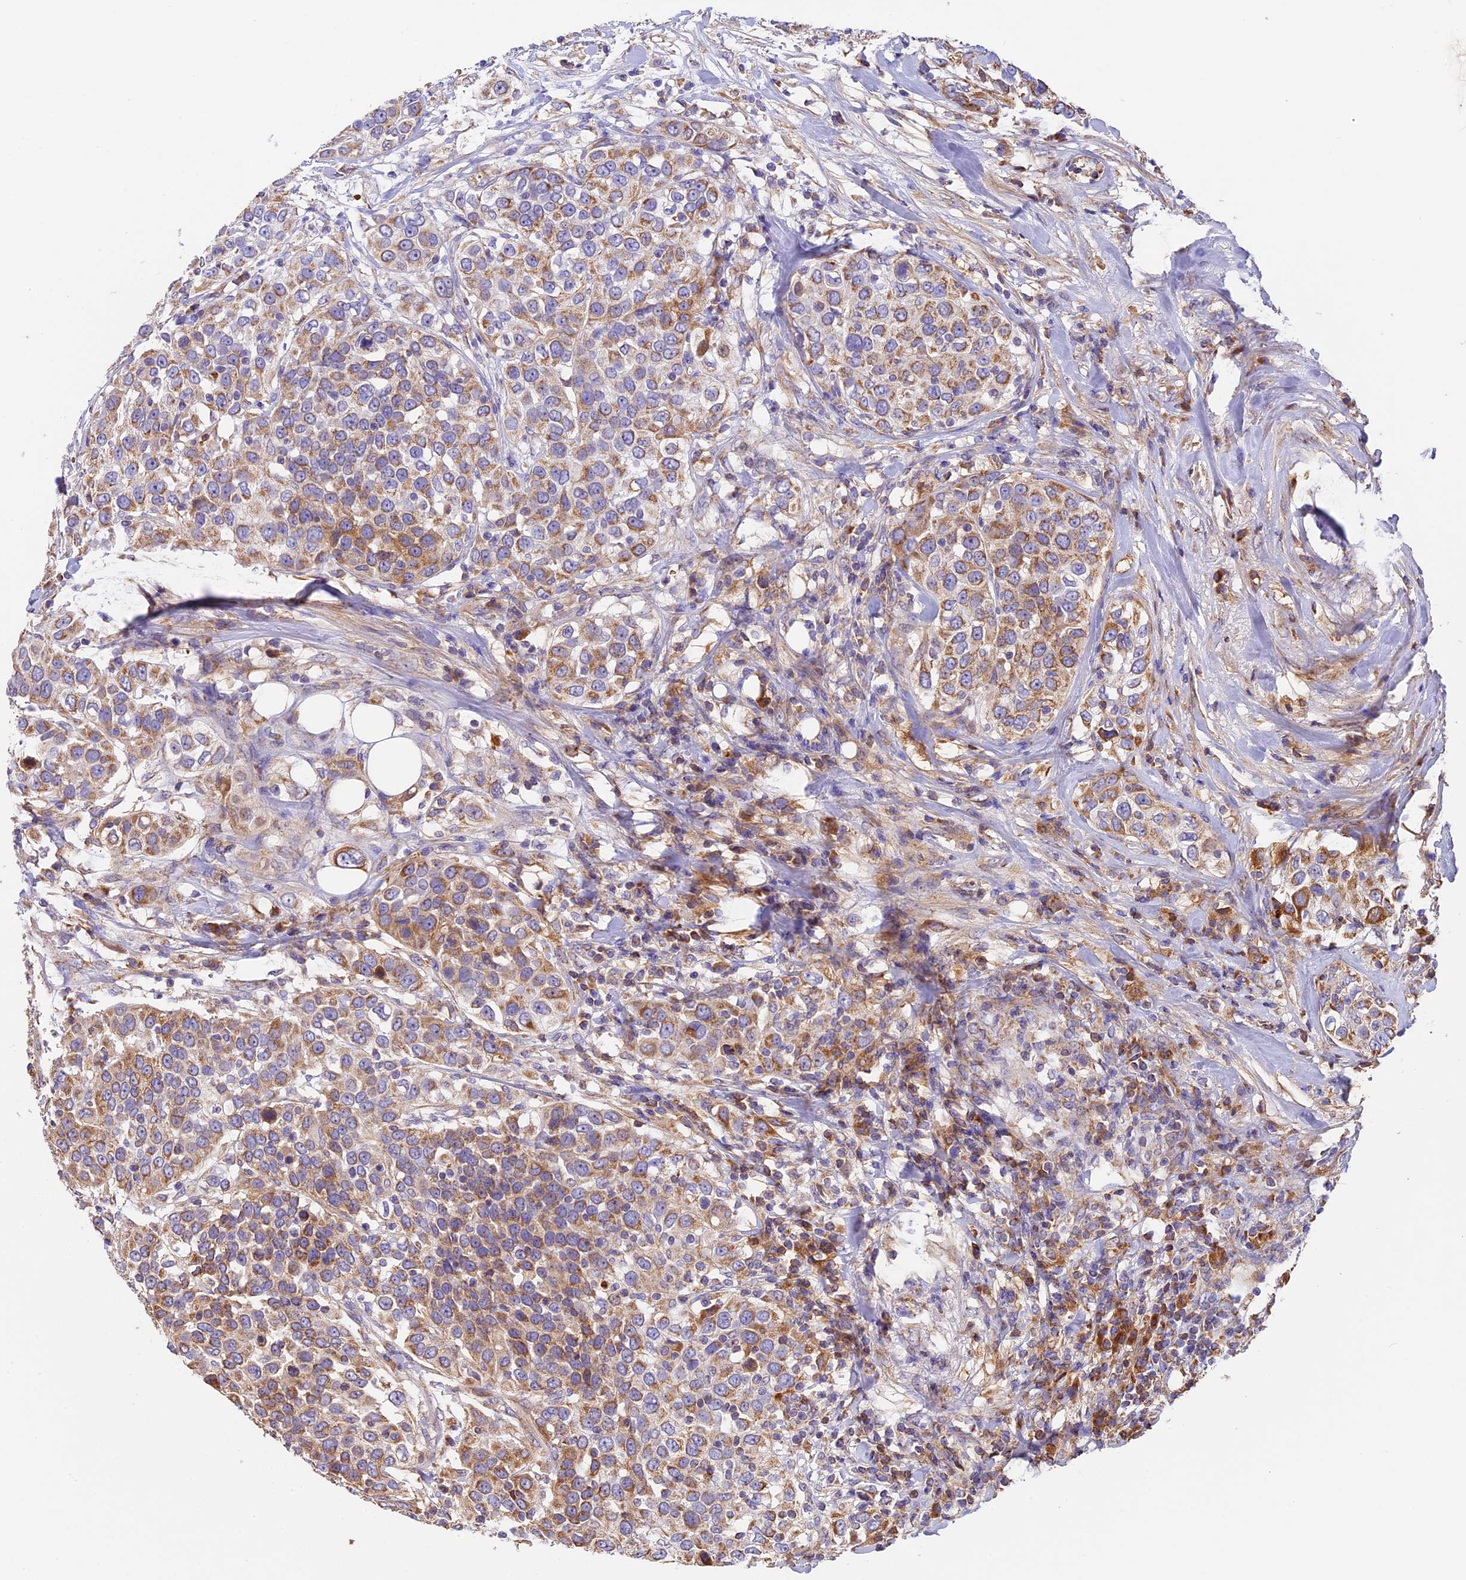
{"staining": {"intensity": "moderate", "quantity": "25%-75%", "location": "cytoplasmic/membranous"}, "tissue": "urothelial cancer", "cell_type": "Tumor cells", "image_type": "cancer", "snomed": [{"axis": "morphology", "description": "Urothelial carcinoma, High grade"}, {"axis": "topography", "description": "Urinary bladder"}], "caption": "Protein staining of urothelial carcinoma (high-grade) tissue reveals moderate cytoplasmic/membranous positivity in approximately 25%-75% of tumor cells.", "gene": "OCEL1", "patient": {"sex": "female", "age": 80}}